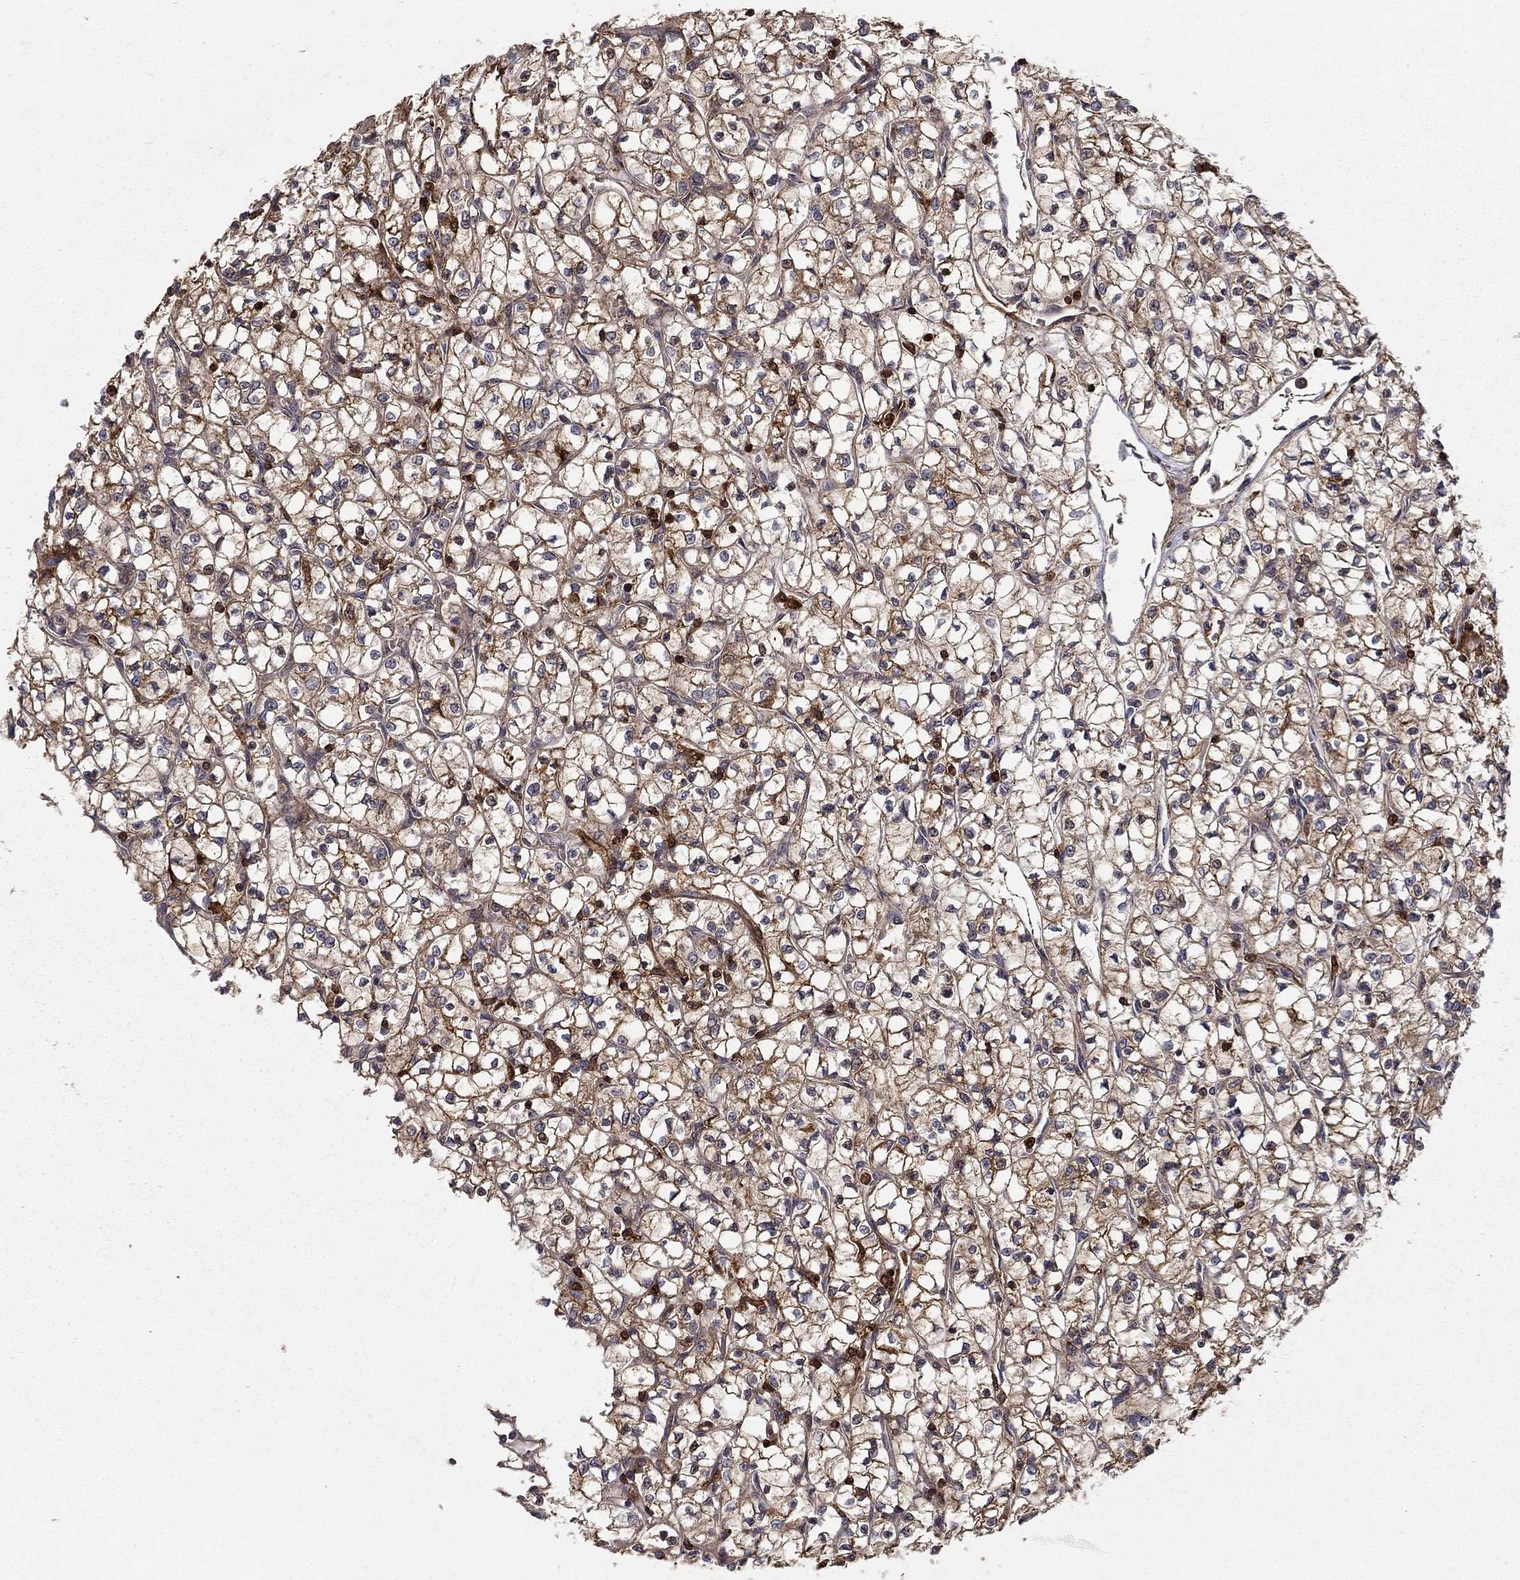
{"staining": {"intensity": "strong", "quantity": ">75%", "location": "cytoplasmic/membranous"}, "tissue": "renal cancer", "cell_type": "Tumor cells", "image_type": "cancer", "snomed": [{"axis": "morphology", "description": "Adenocarcinoma, NOS"}, {"axis": "topography", "description": "Kidney"}], "caption": "IHC of human renal adenocarcinoma displays high levels of strong cytoplasmic/membranous expression in about >75% of tumor cells.", "gene": "ADM", "patient": {"sex": "female", "age": 64}}